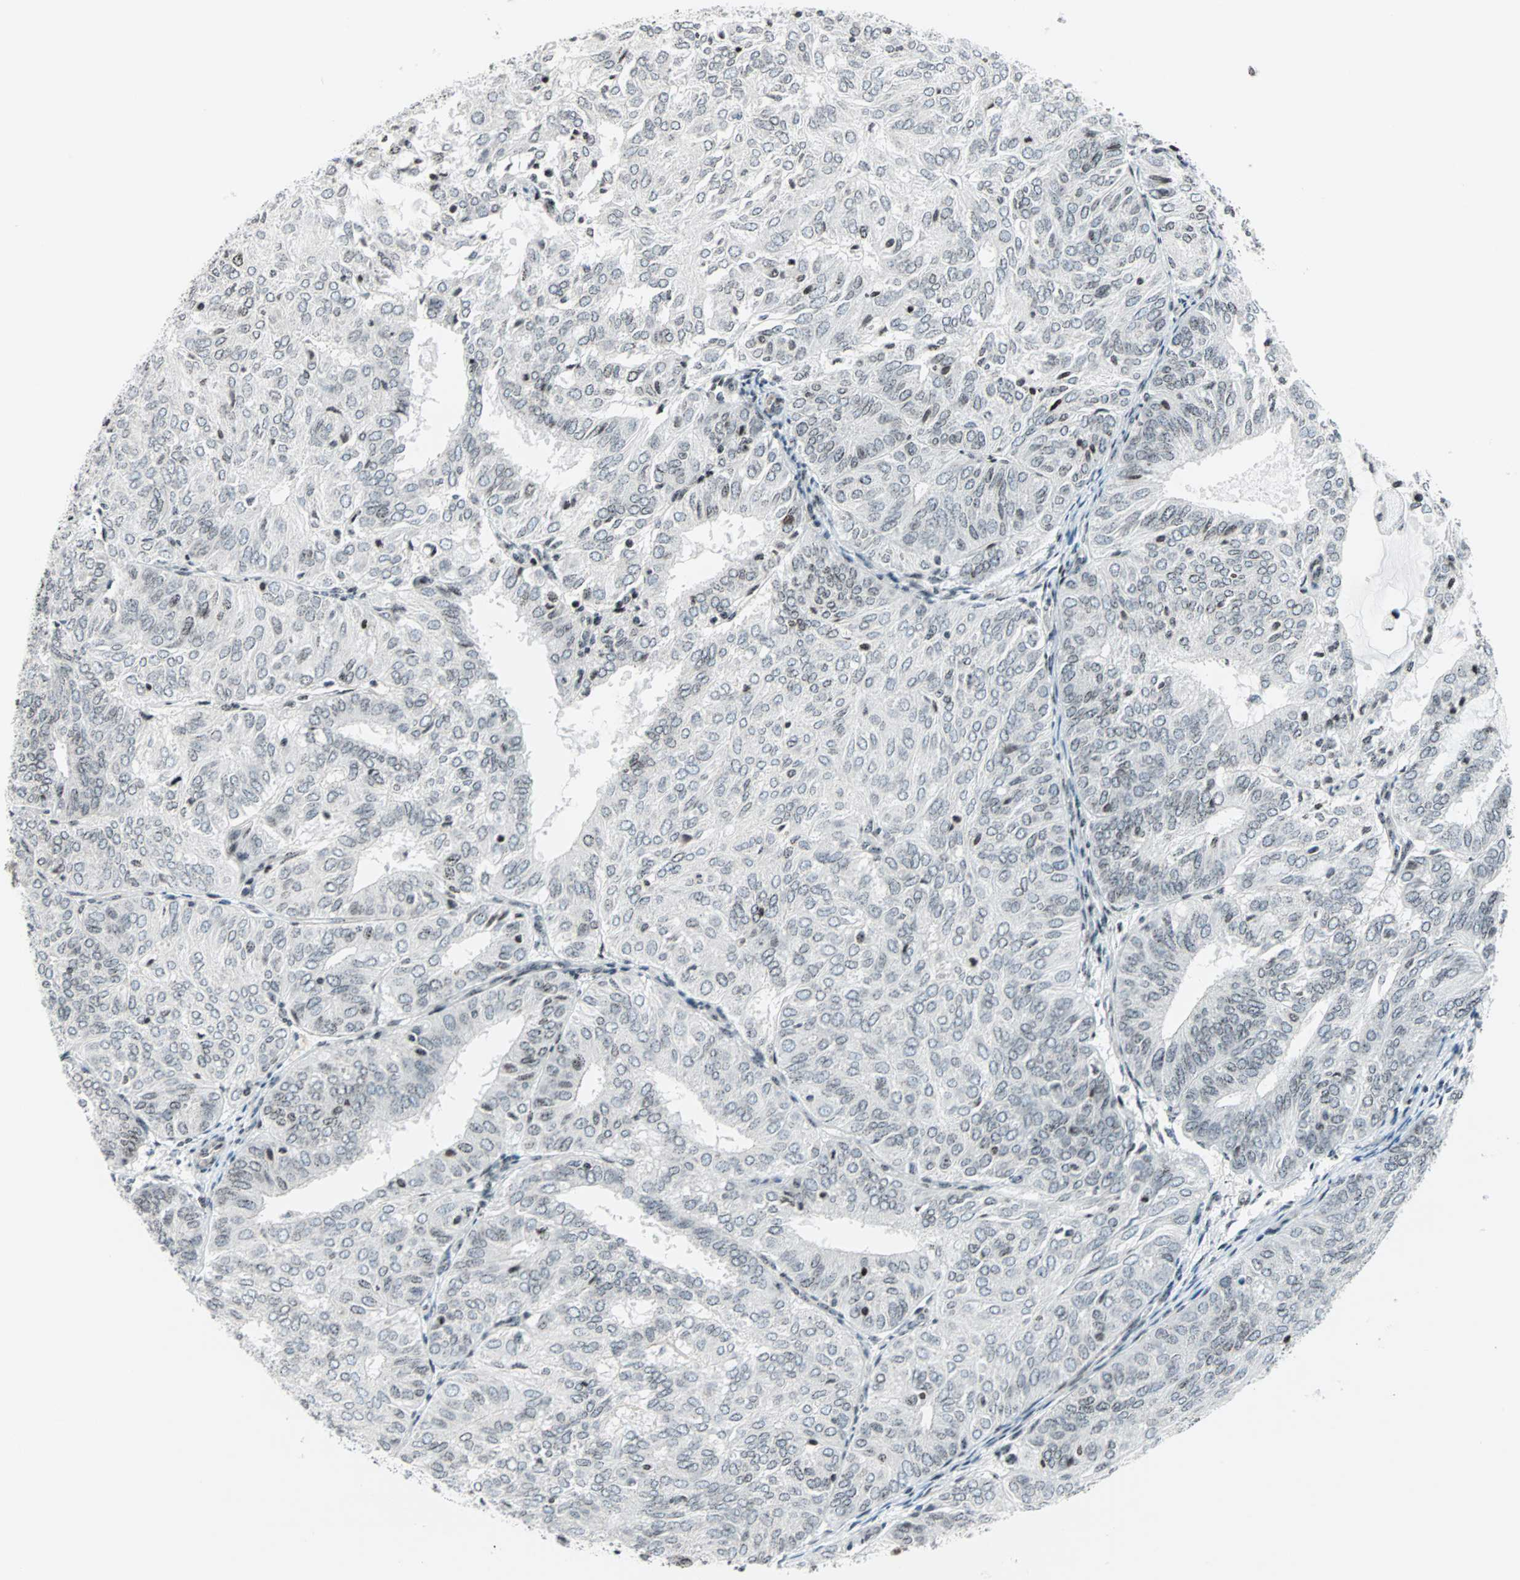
{"staining": {"intensity": "weak", "quantity": "25%-75%", "location": "nuclear"}, "tissue": "endometrial cancer", "cell_type": "Tumor cells", "image_type": "cancer", "snomed": [{"axis": "morphology", "description": "Adenocarcinoma, NOS"}, {"axis": "topography", "description": "Uterus"}], "caption": "Brown immunohistochemical staining in endometrial cancer (adenocarcinoma) shows weak nuclear positivity in approximately 25%-75% of tumor cells. (DAB (3,3'-diaminobenzidine) IHC, brown staining for protein, blue staining for nuclei).", "gene": "CENPA", "patient": {"sex": "female", "age": 60}}